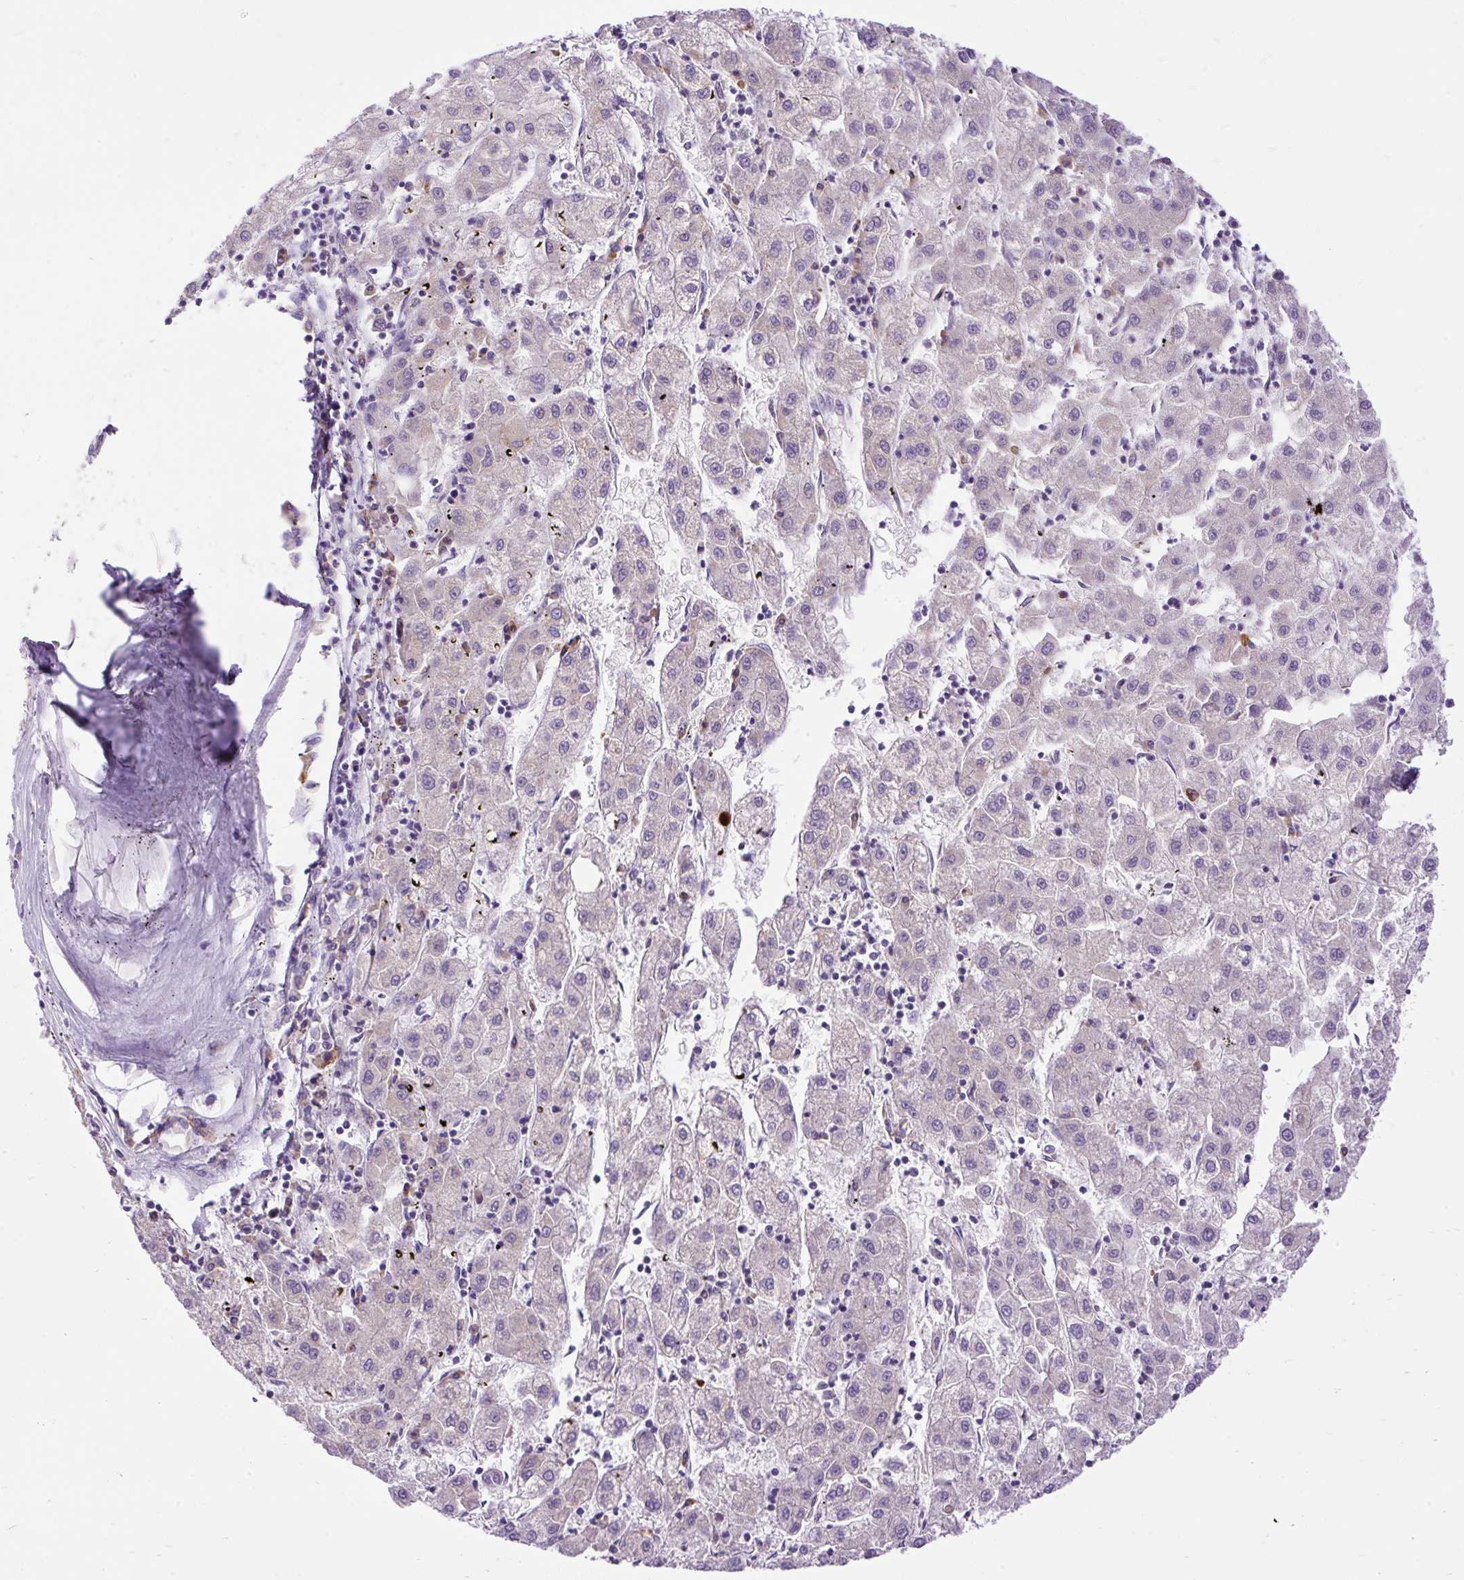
{"staining": {"intensity": "negative", "quantity": "none", "location": "none"}, "tissue": "liver cancer", "cell_type": "Tumor cells", "image_type": "cancer", "snomed": [{"axis": "morphology", "description": "Carcinoma, Hepatocellular, NOS"}, {"axis": "topography", "description": "Liver"}], "caption": "There is no significant expression in tumor cells of hepatocellular carcinoma (liver).", "gene": "SYBU", "patient": {"sex": "male", "age": 72}}